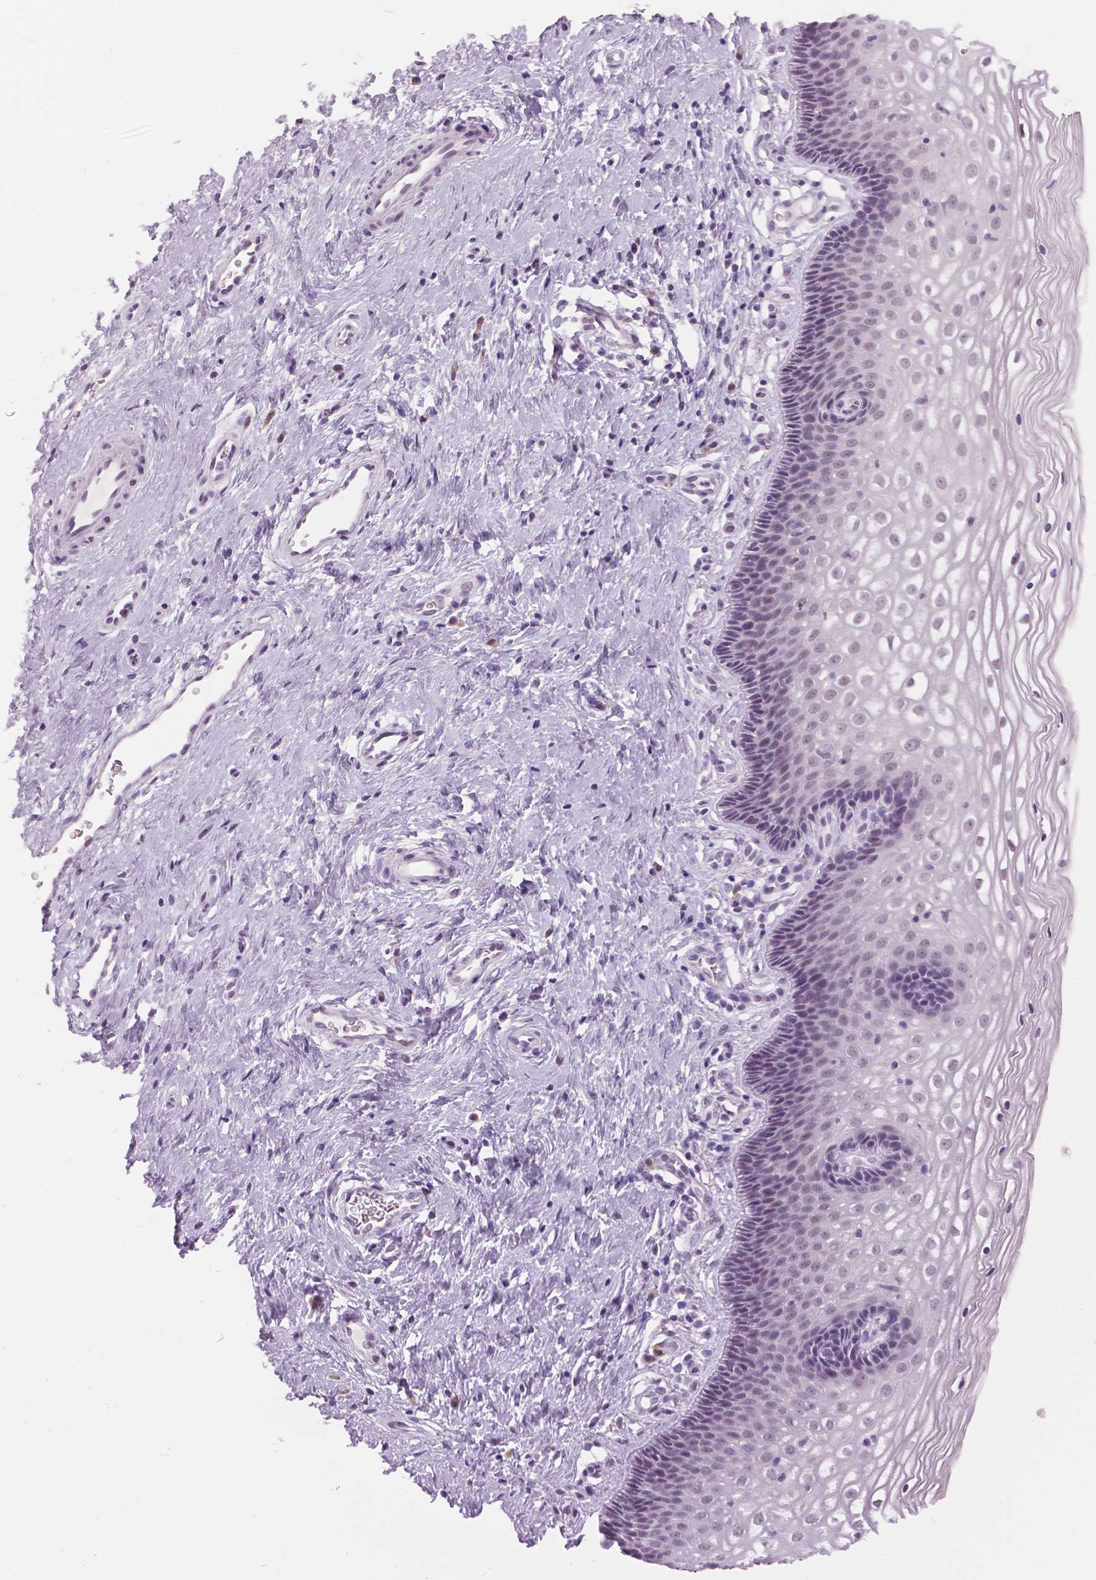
{"staining": {"intensity": "negative", "quantity": "none", "location": "none"}, "tissue": "cervix", "cell_type": "Glandular cells", "image_type": "normal", "snomed": [{"axis": "morphology", "description": "Normal tissue, NOS"}, {"axis": "topography", "description": "Cervix"}], "caption": "Protein analysis of benign cervix shows no significant expression in glandular cells. The staining was performed using DAB to visualize the protein expression in brown, while the nuclei were stained in blue with hematoxylin (Magnification: 20x).", "gene": "MYOM1", "patient": {"sex": "female", "age": 34}}